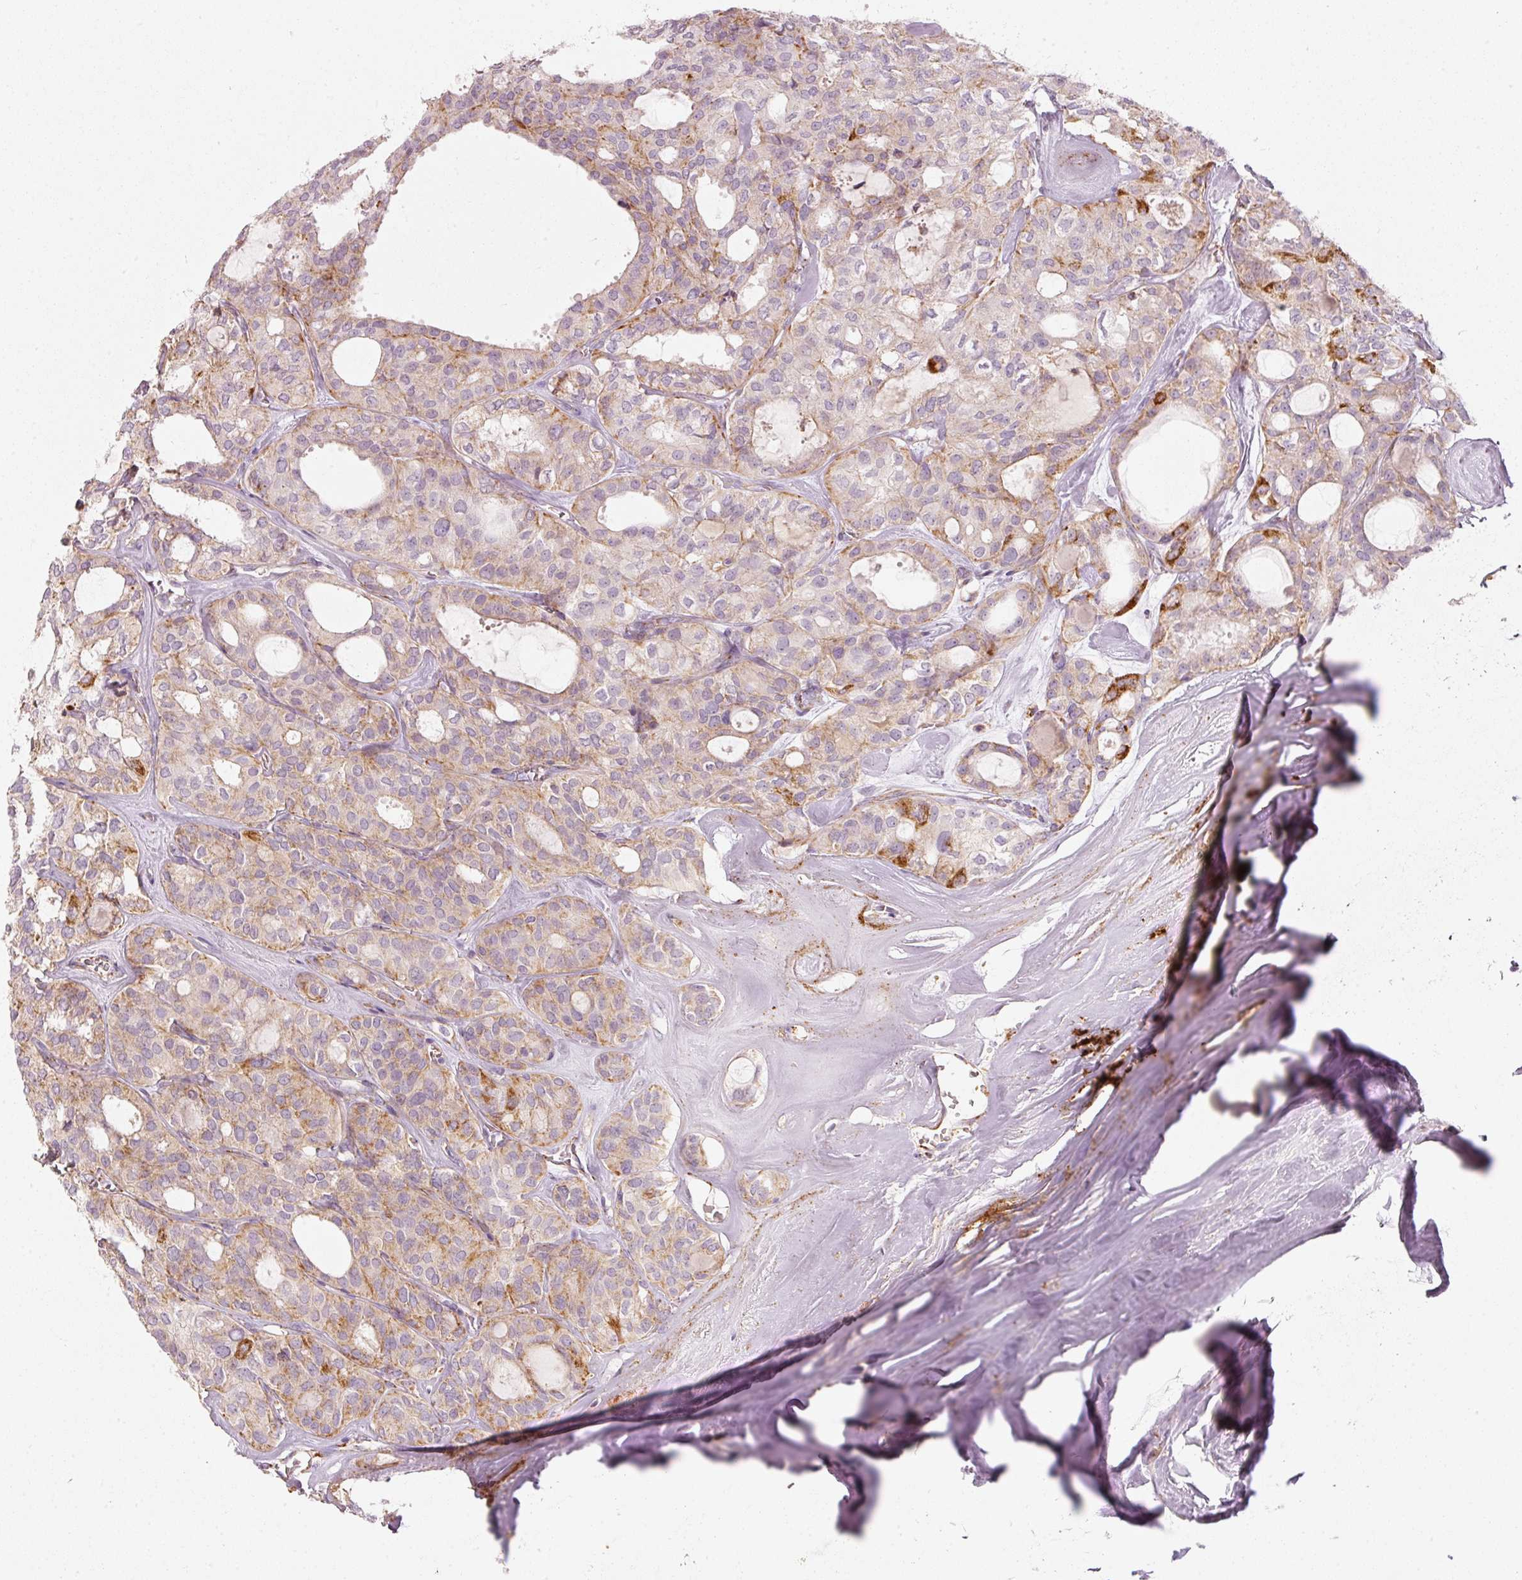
{"staining": {"intensity": "moderate", "quantity": "<25%", "location": "cytoplasmic/membranous"}, "tissue": "thyroid cancer", "cell_type": "Tumor cells", "image_type": "cancer", "snomed": [{"axis": "morphology", "description": "Follicular adenoma carcinoma, NOS"}, {"axis": "topography", "description": "Thyroid gland"}], "caption": "Immunohistochemical staining of human thyroid cancer (follicular adenoma carcinoma) displays low levels of moderate cytoplasmic/membranous expression in about <25% of tumor cells.", "gene": "C17orf98", "patient": {"sex": "male", "age": 75}}